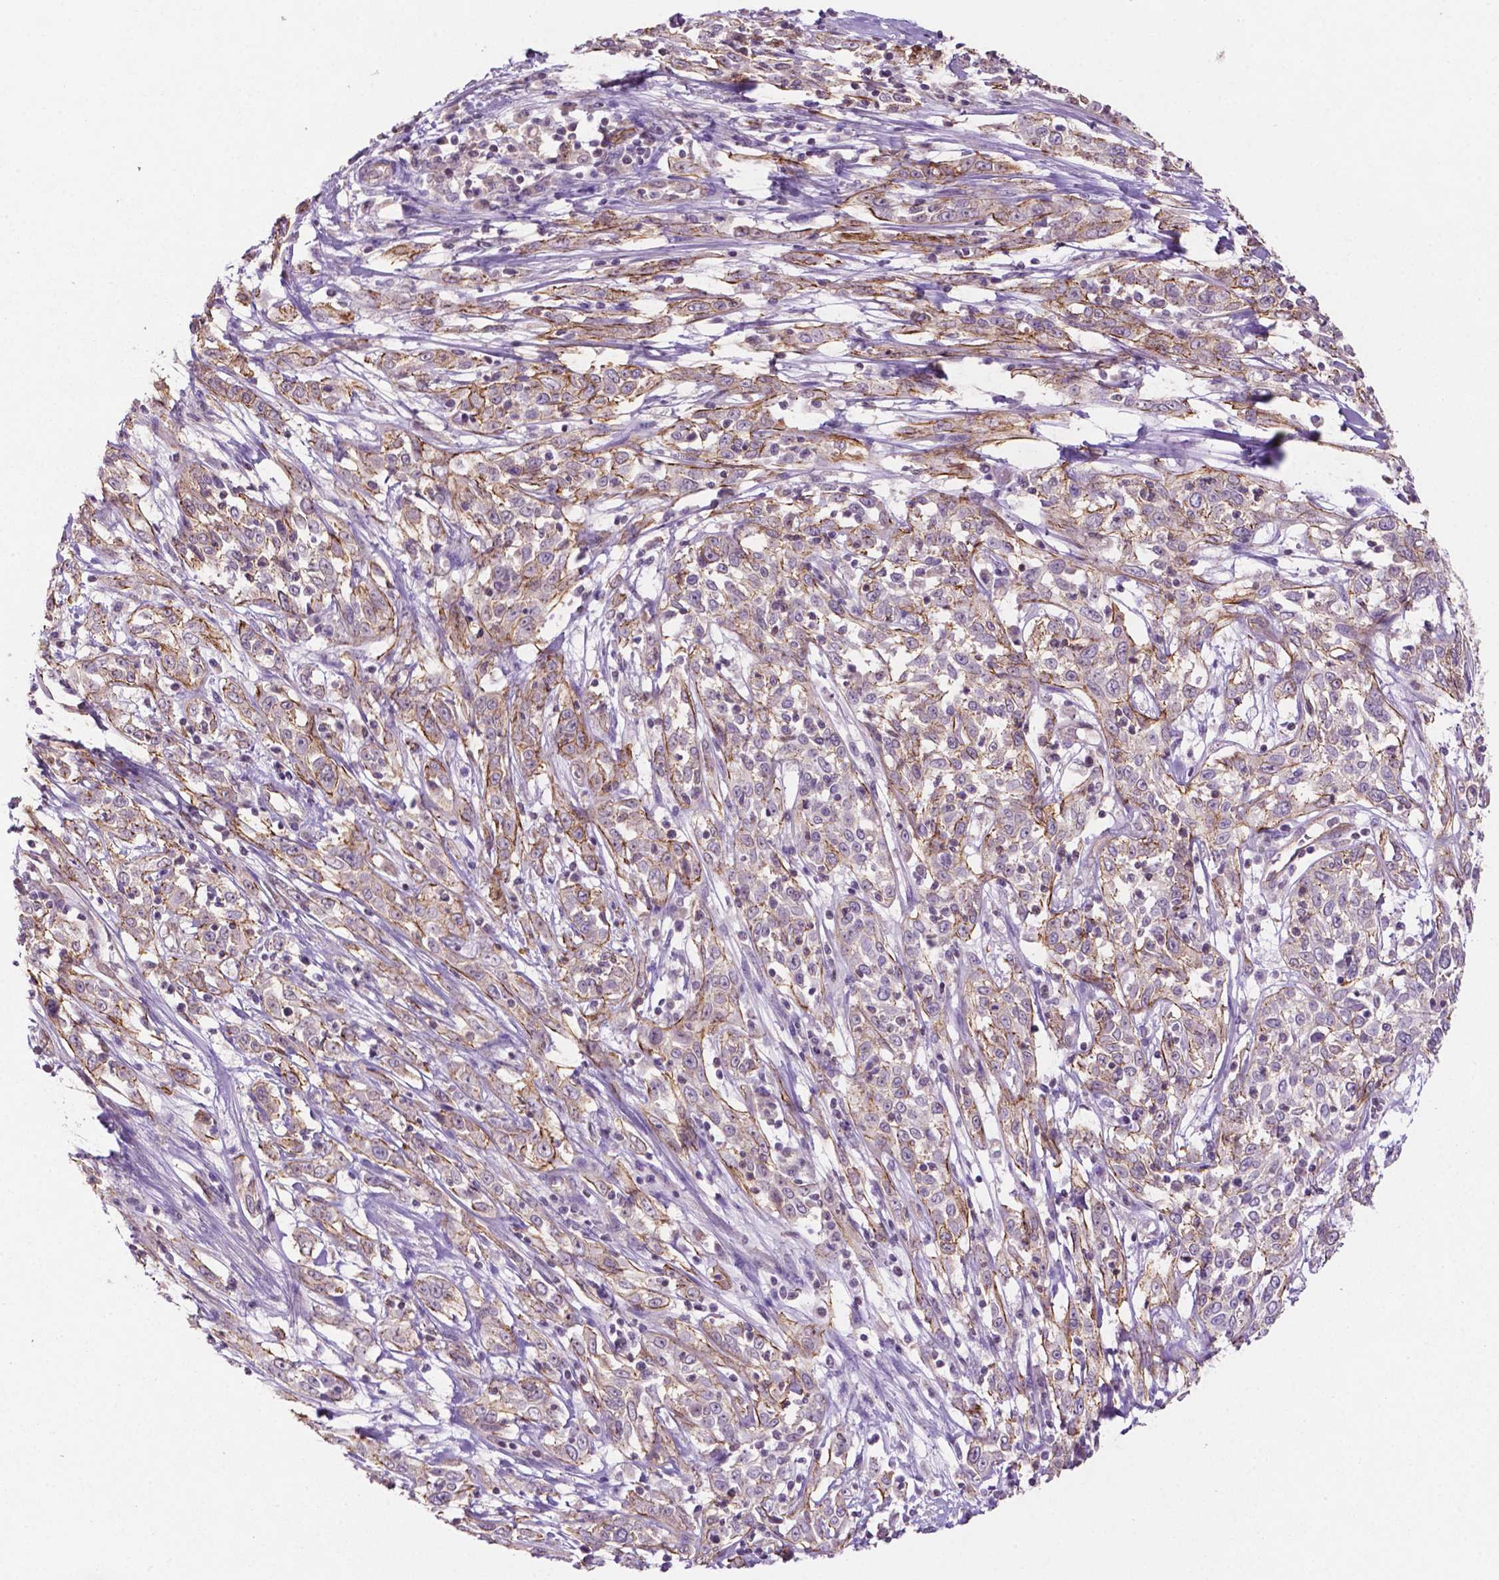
{"staining": {"intensity": "moderate", "quantity": ">75%", "location": "cytoplasmic/membranous"}, "tissue": "cervical cancer", "cell_type": "Tumor cells", "image_type": "cancer", "snomed": [{"axis": "morphology", "description": "Adenocarcinoma, NOS"}, {"axis": "topography", "description": "Cervix"}], "caption": "Human cervical adenocarcinoma stained for a protein (brown) shows moderate cytoplasmic/membranous positive positivity in approximately >75% of tumor cells.", "gene": "ARL5C", "patient": {"sex": "female", "age": 40}}